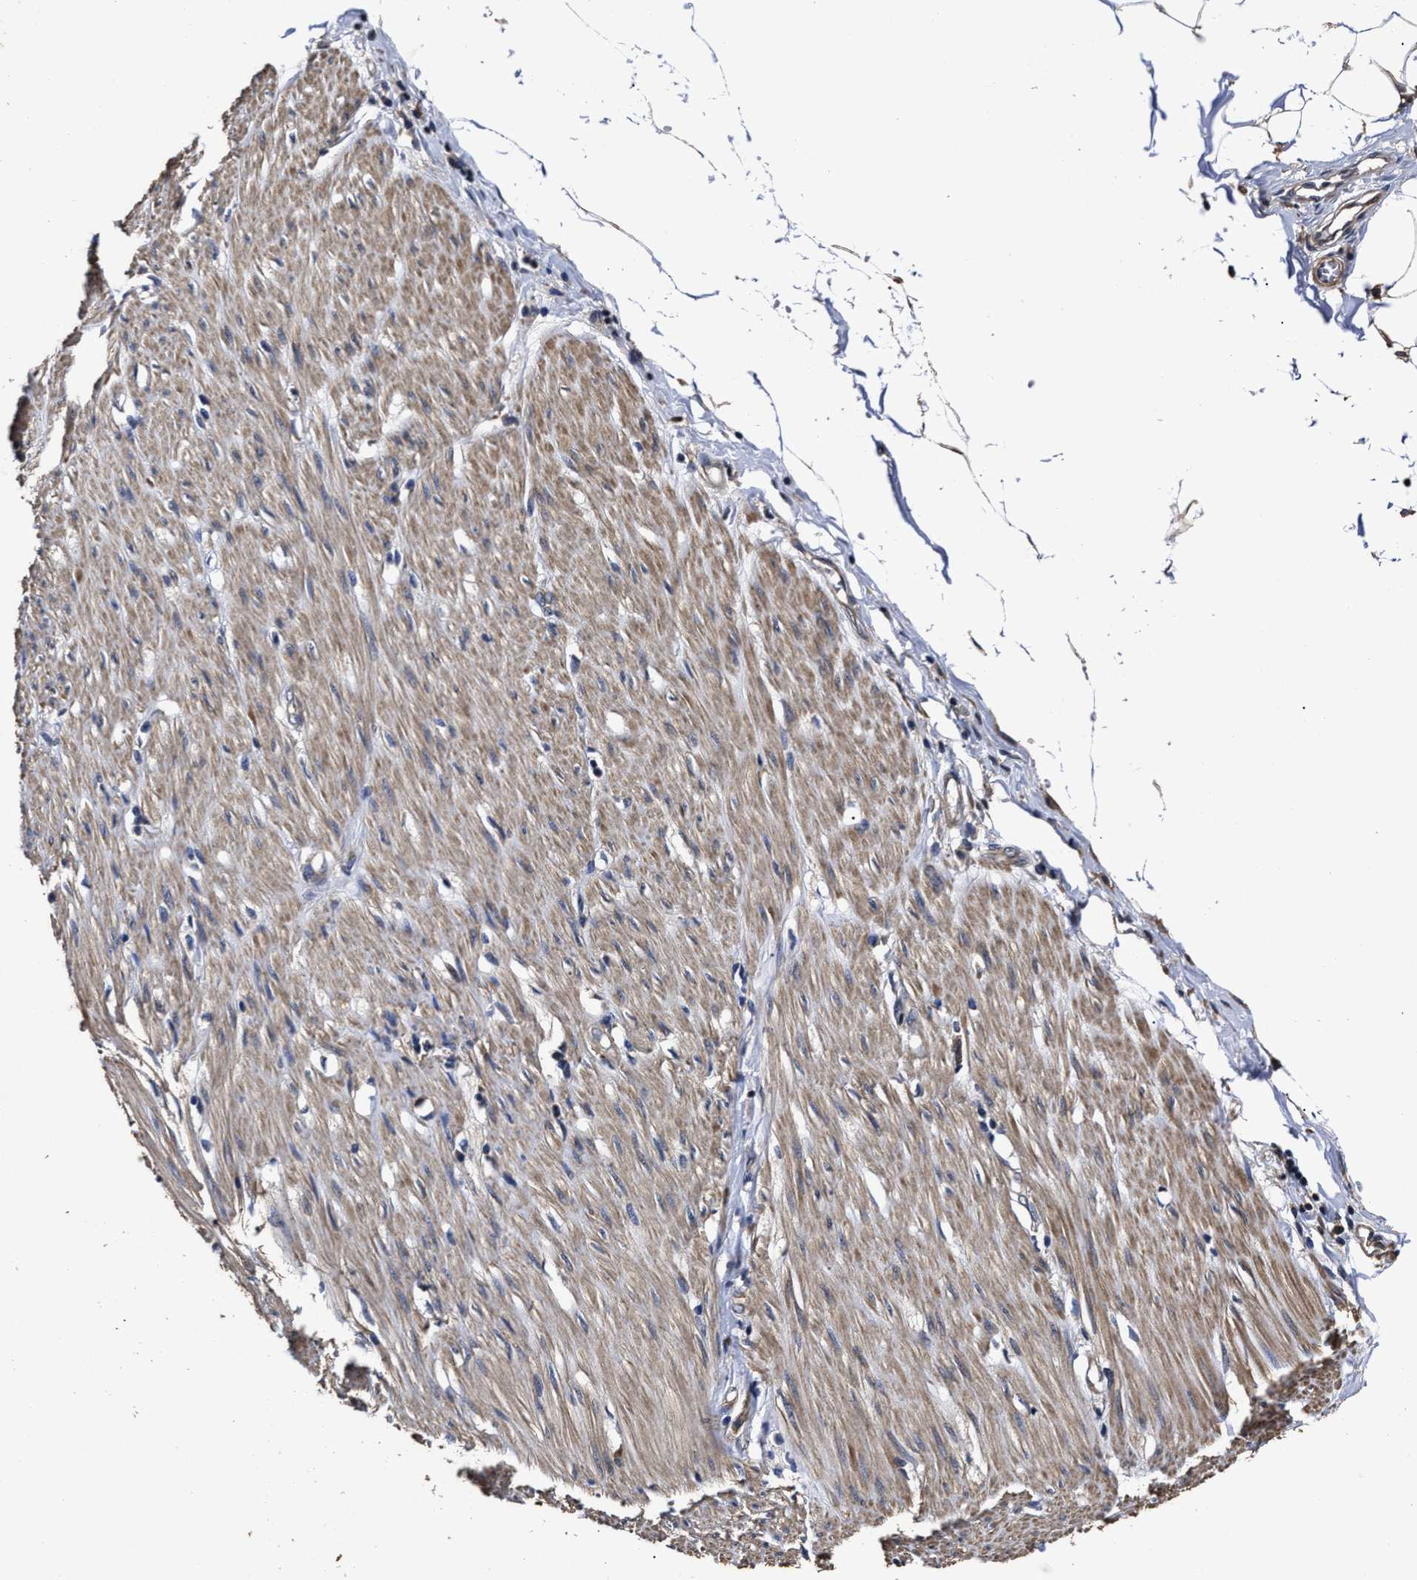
{"staining": {"intensity": "moderate", "quantity": "25%-75%", "location": "cytoplasmic/membranous"}, "tissue": "adipose tissue", "cell_type": "Adipocytes", "image_type": "normal", "snomed": [{"axis": "morphology", "description": "Normal tissue, NOS"}, {"axis": "morphology", "description": "Adenocarcinoma, NOS"}, {"axis": "topography", "description": "Colon"}, {"axis": "topography", "description": "Peripheral nerve tissue"}], "caption": "Protein staining of normal adipose tissue displays moderate cytoplasmic/membranous staining in about 25%-75% of adipocytes.", "gene": "AVEN", "patient": {"sex": "male", "age": 14}}